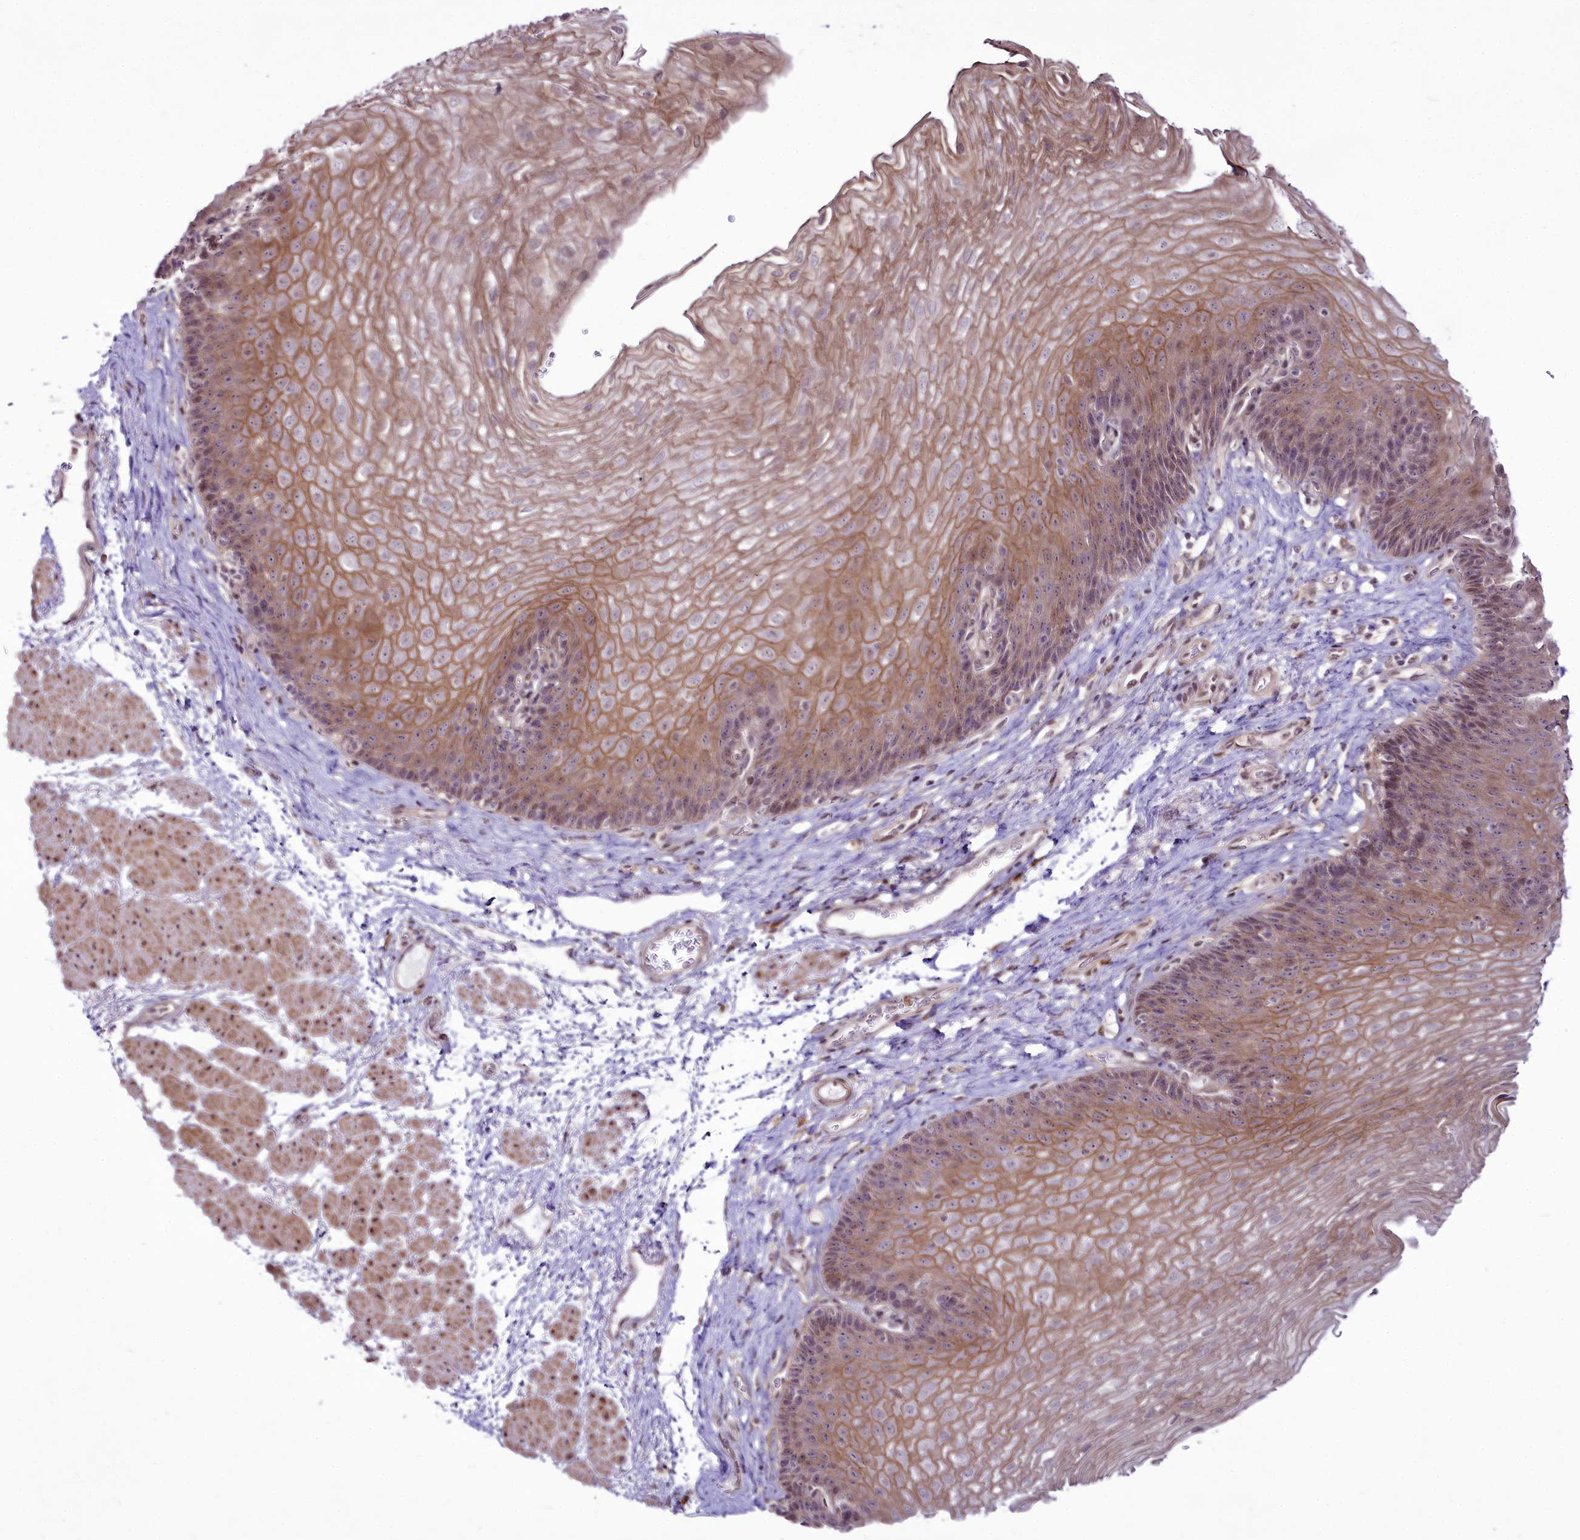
{"staining": {"intensity": "moderate", "quantity": ">75%", "location": "cytoplasmic/membranous,nuclear"}, "tissue": "esophagus", "cell_type": "Squamous epithelial cells", "image_type": "normal", "snomed": [{"axis": "morphology", "description": "Normal tissue, NOS"}, {"axis": "topography", "description": "Esophagus"}], "caption": "Immunohistochemistry (IHC) of normal human esophagus reveals medium levels of moderate cytoplasmic/membranous,nuclear staining in about >75% of squamous epithelial cells.", "gene": "RSBN1", "patient": {"sex": "female", "age": 66}}